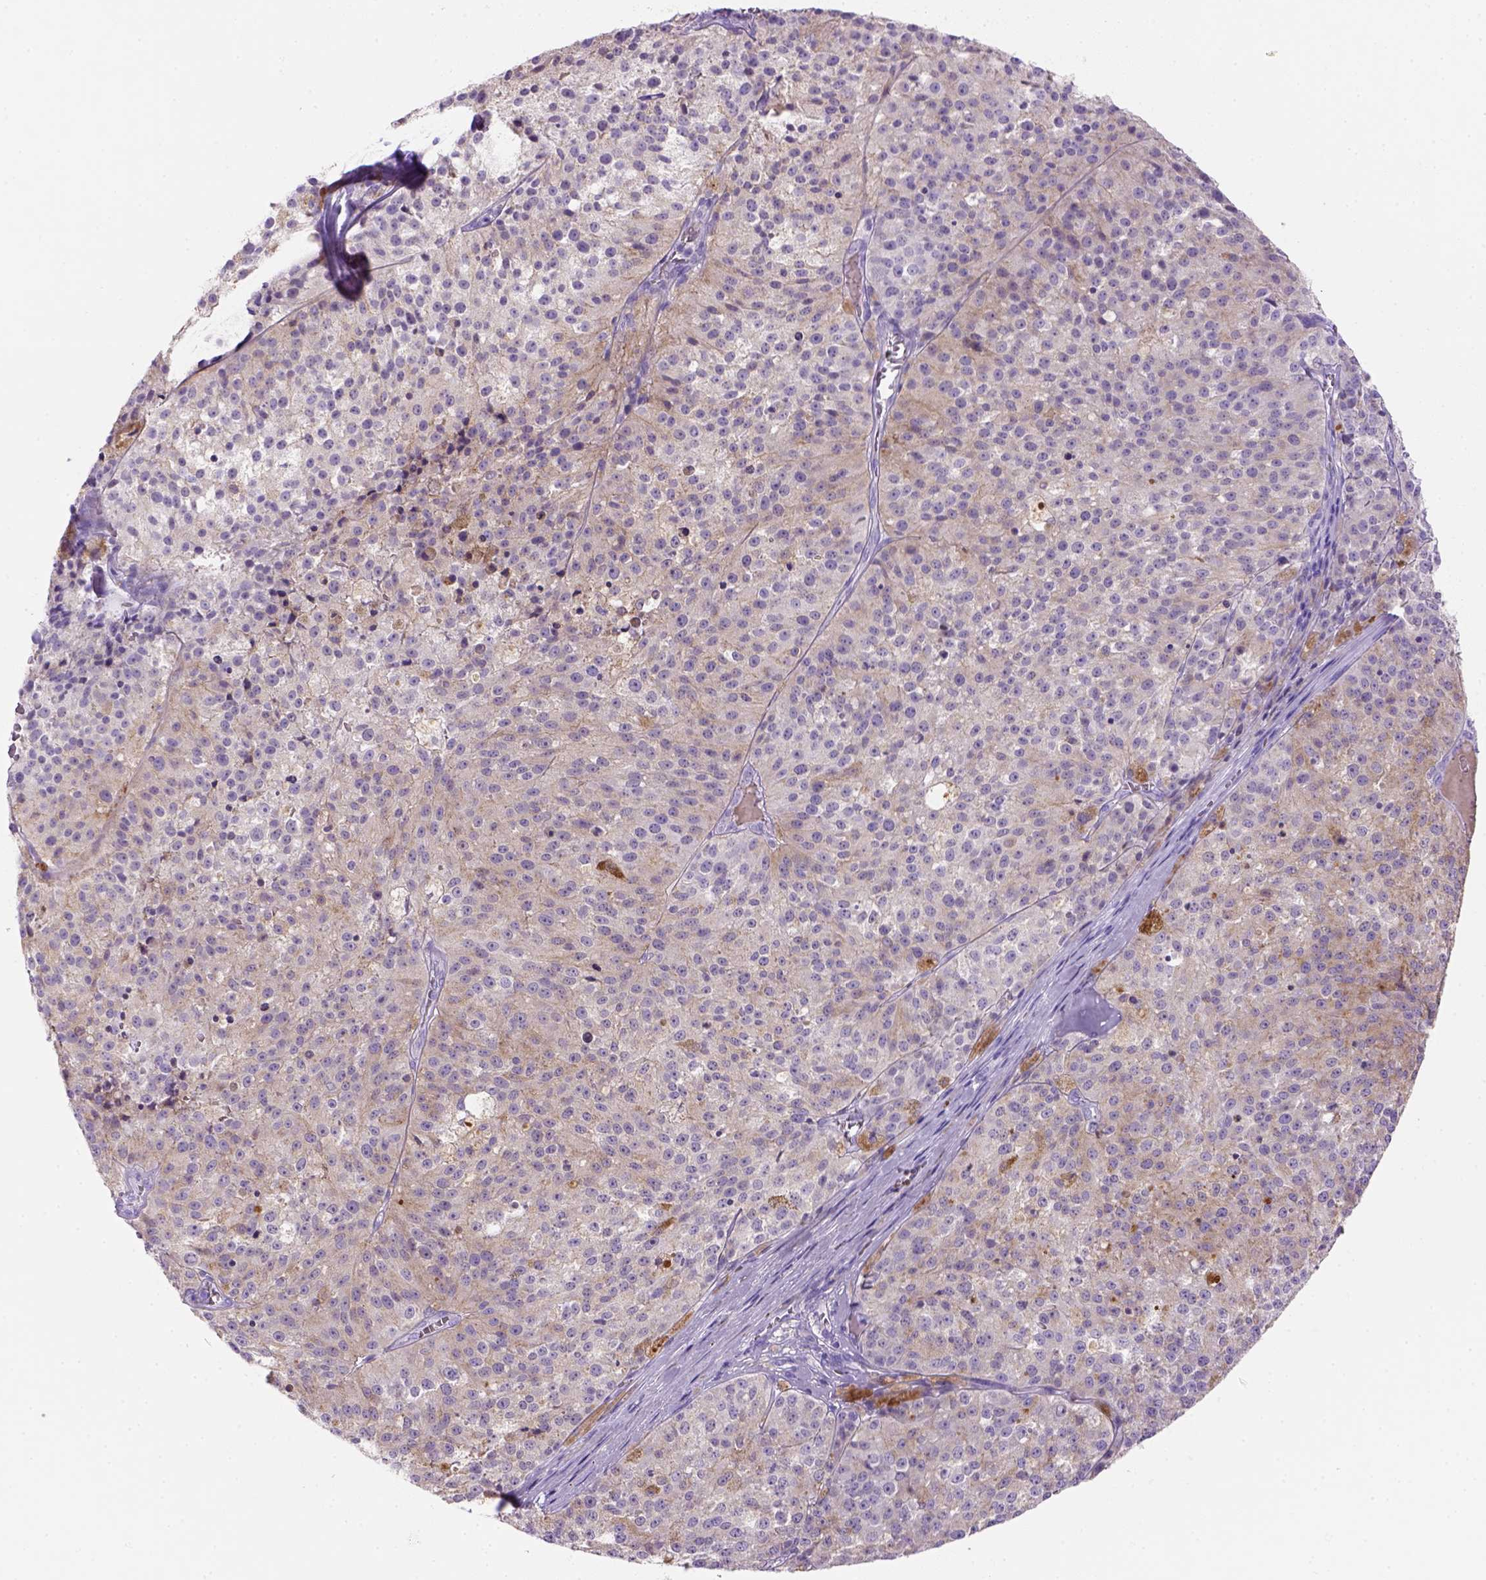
{"staining": {"intensity": "negative", "quantity": "none", "location": "none"}, "tissue": "melanoma", "cell_type": "Tumor cells", "image_type": "cancer", "snomed": [{"axis": "morphology", "description": "Malignant melanoma, Metastatic site"}, {"axis": "topography", "description": "Lymph node"}], "caption": "The immunohistochemistry photomicrograph has no significant expression in tumor cells of melanoma tissue.", "gene": "SIRPD", "patient": {"sex": "female", "age": 64}}